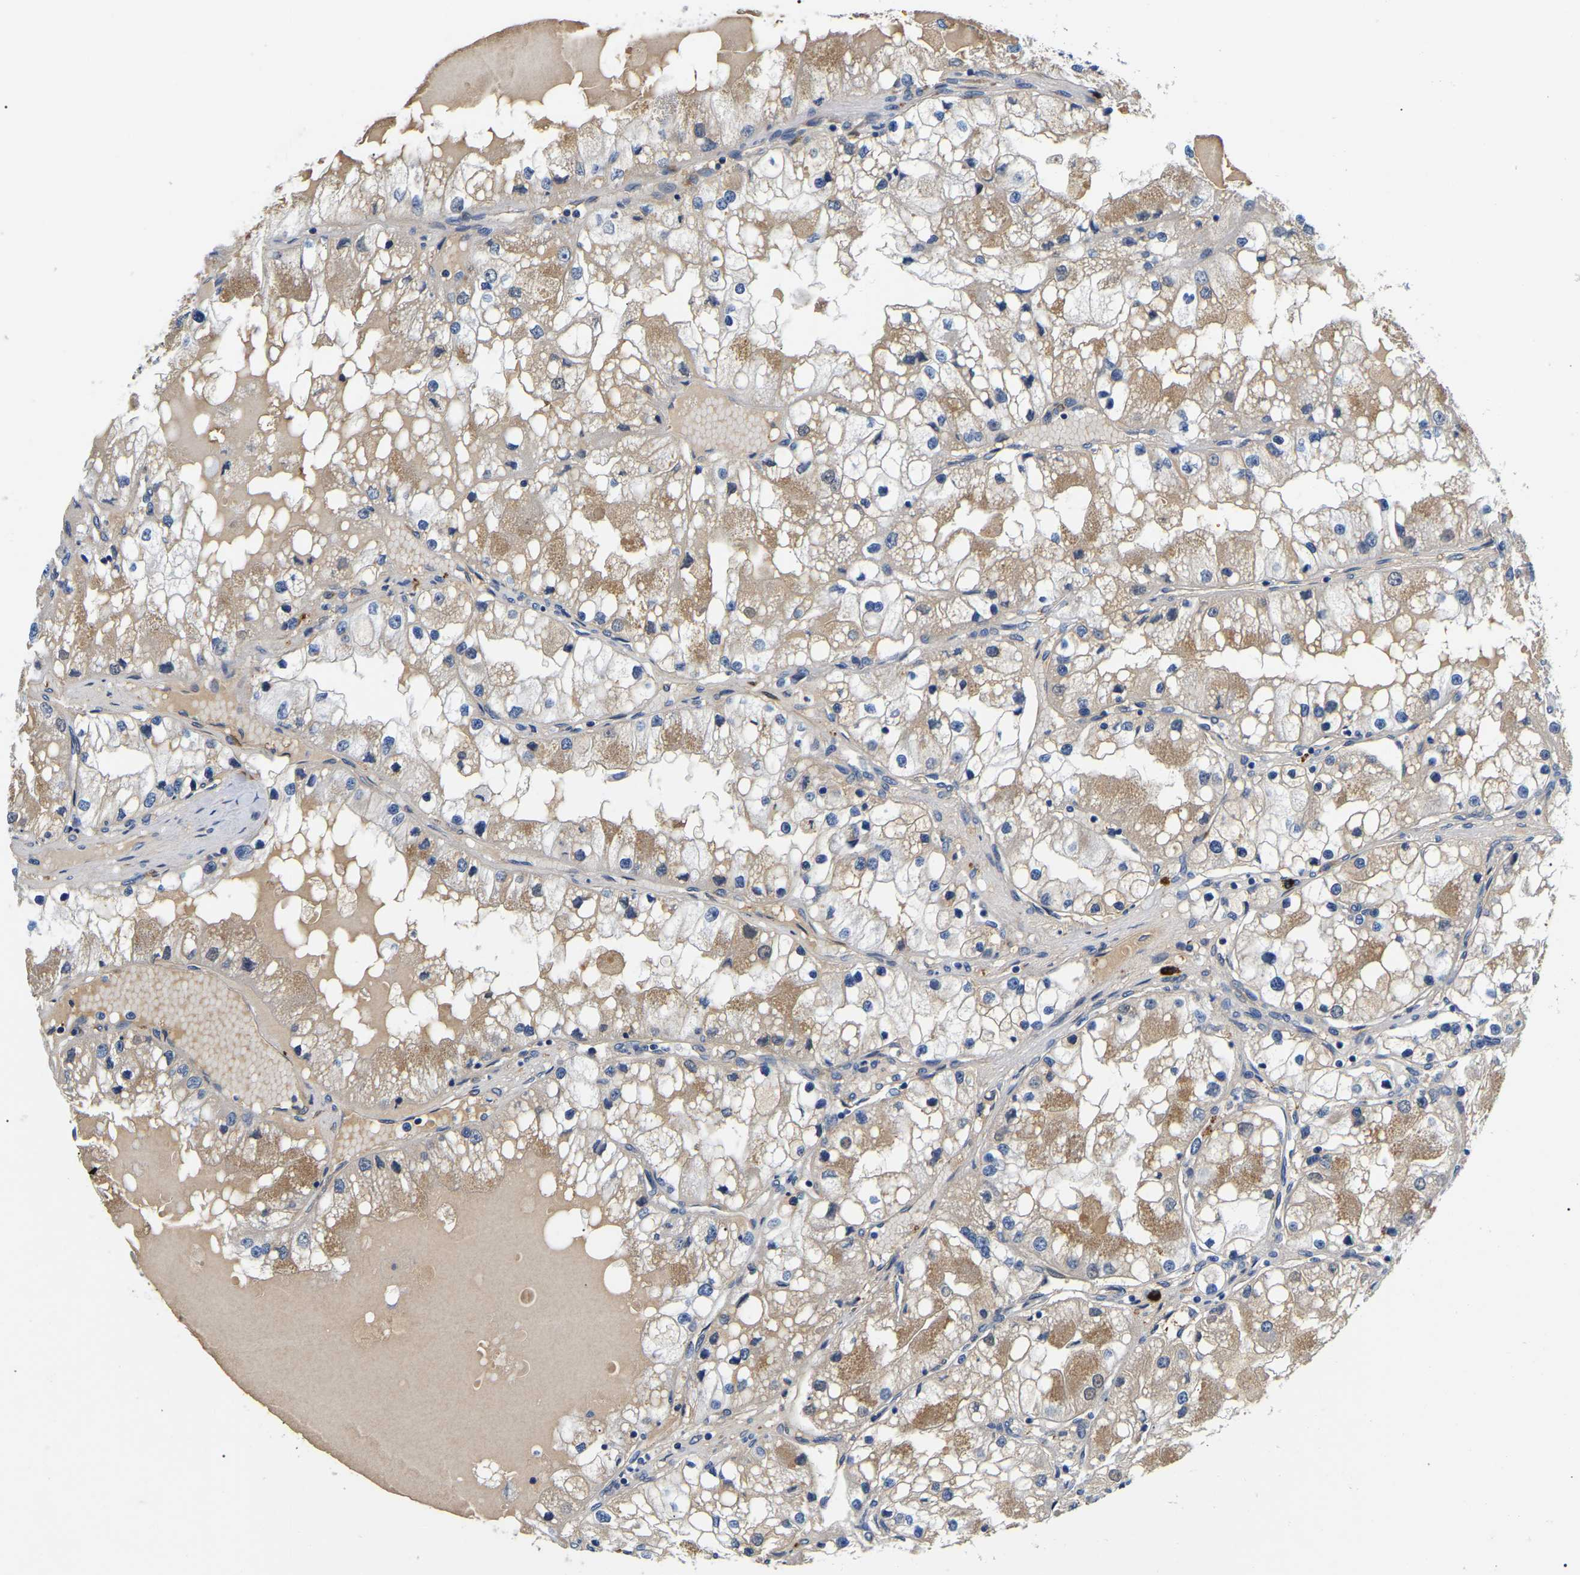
{"staining": {"intensity": "moderate", "quantity": "25%-75%", "location": "cytoplasmic/membranous"}, "tissue": "renal cancer", "cell_type": "Tumor cells", "image_type": "cancer", "snomed": [{"axis": "morphology", "description": "Adenocarcinoma, NOS"}, {"axis": "topography", "description": "Kidney"}], "caption": "Immunohistochemical staining of human renal cancer shows medium levels of moderate cytoplasmic/membranous staining in about 25%-75% of tumor cells.", "gene": "DUSP8", "patient": {"sex": "male", "age": 68}}